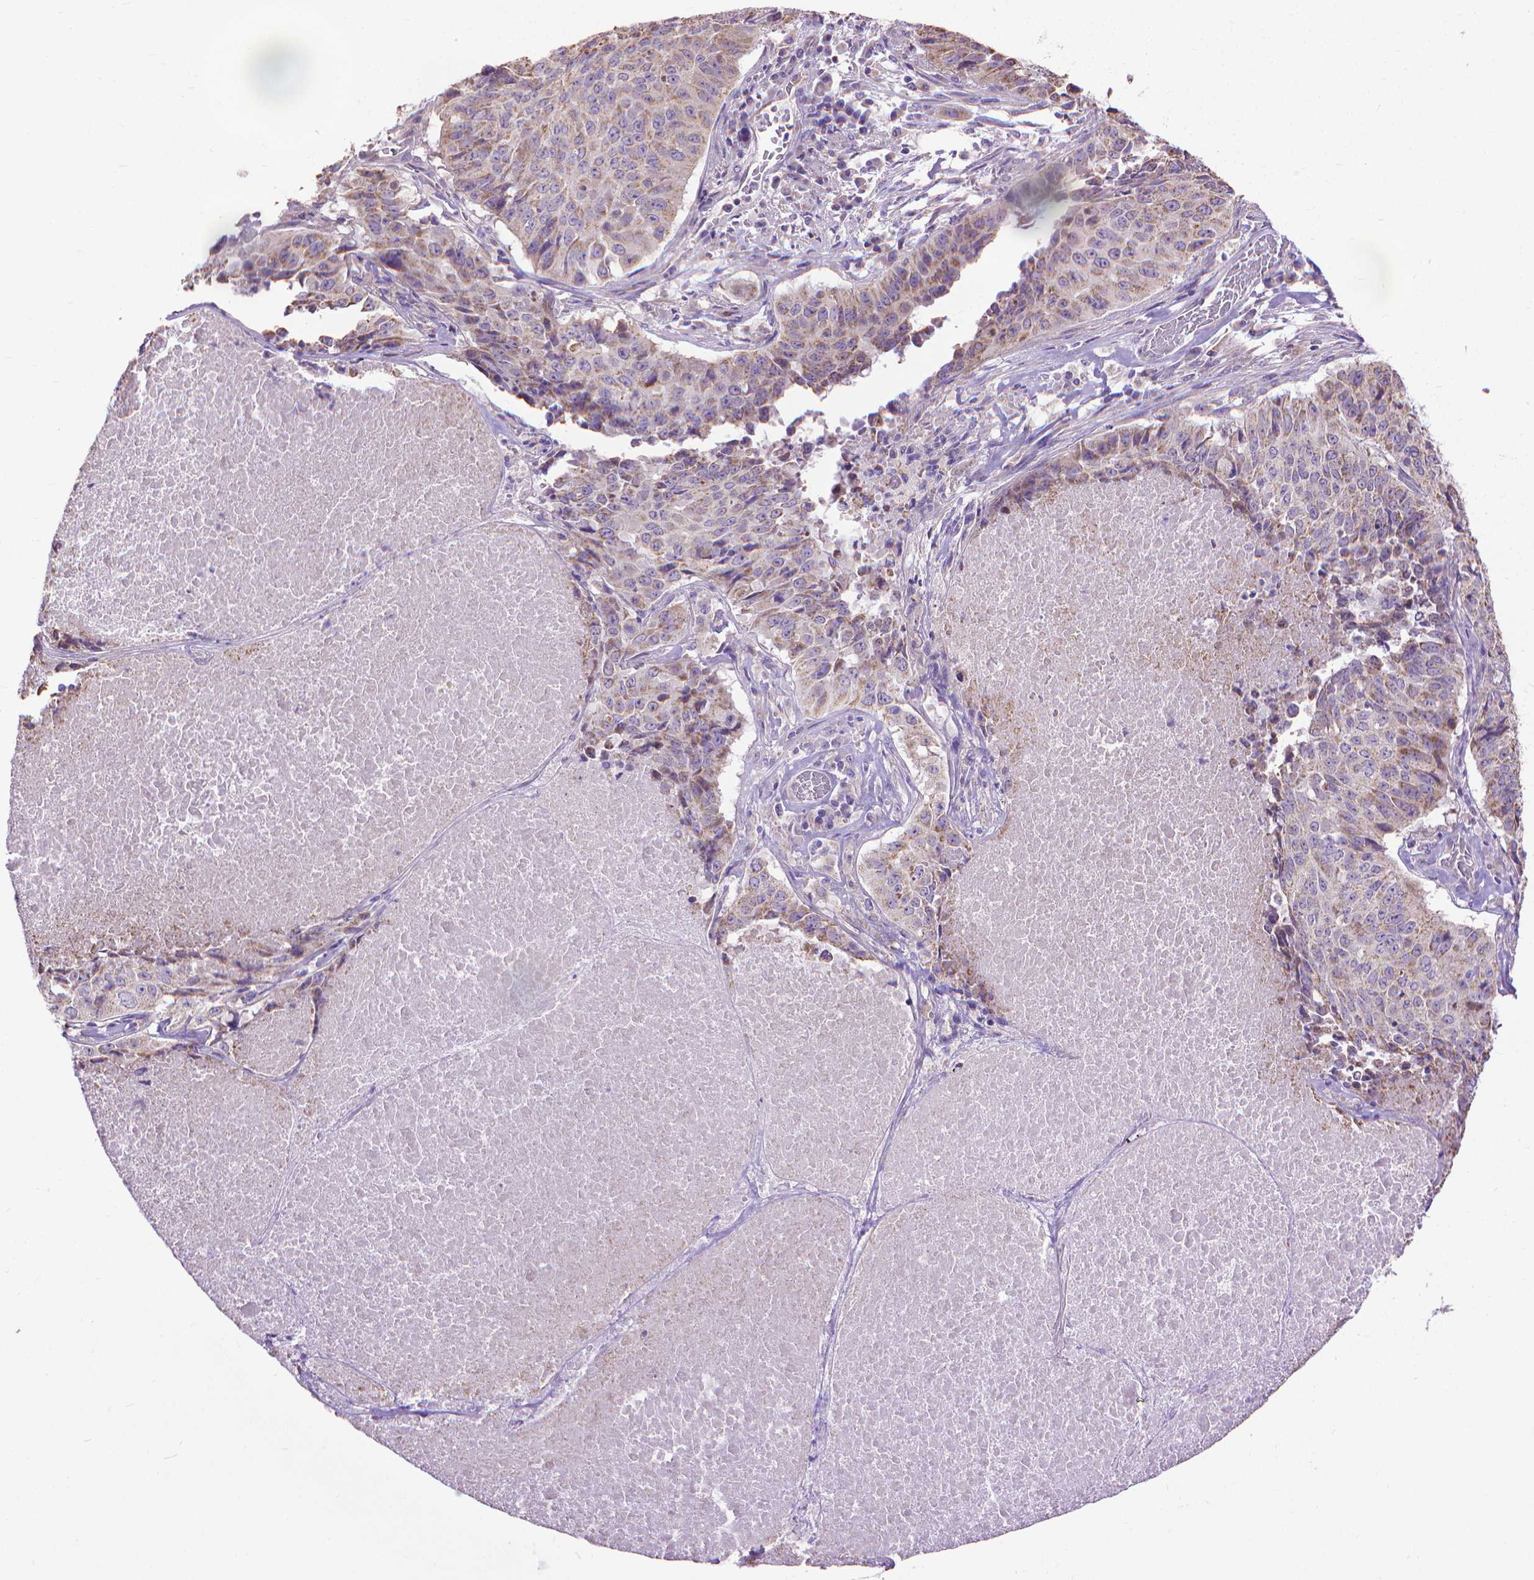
{"staining": {"intensity": "weak", "quantity": "25%-75%", "location": "cytoplasmic/membranous"}, "tissue": "lung cancer", "cell_type": "Tumor cells", "image_type": "cancer", "snomed": [{"axis": "morphology", "description": "Normal tissue, NOS"}, {"axis": "morphology", "description": "Squamous cell carcinoma, NOS"}, {"axis": "topography", "description": "Bronchus"}, {"axis": "topography", "description": "Lung"}], "caption": "About 25%-75% of tumor cells in human lung squamous cell carcinoma exhibit weak cytoplasmic/membranous protein expression as visualized by brown immunohistochemical staining.", "gene": "SYN1", "patient": {"sex": "male", "age": 64}}